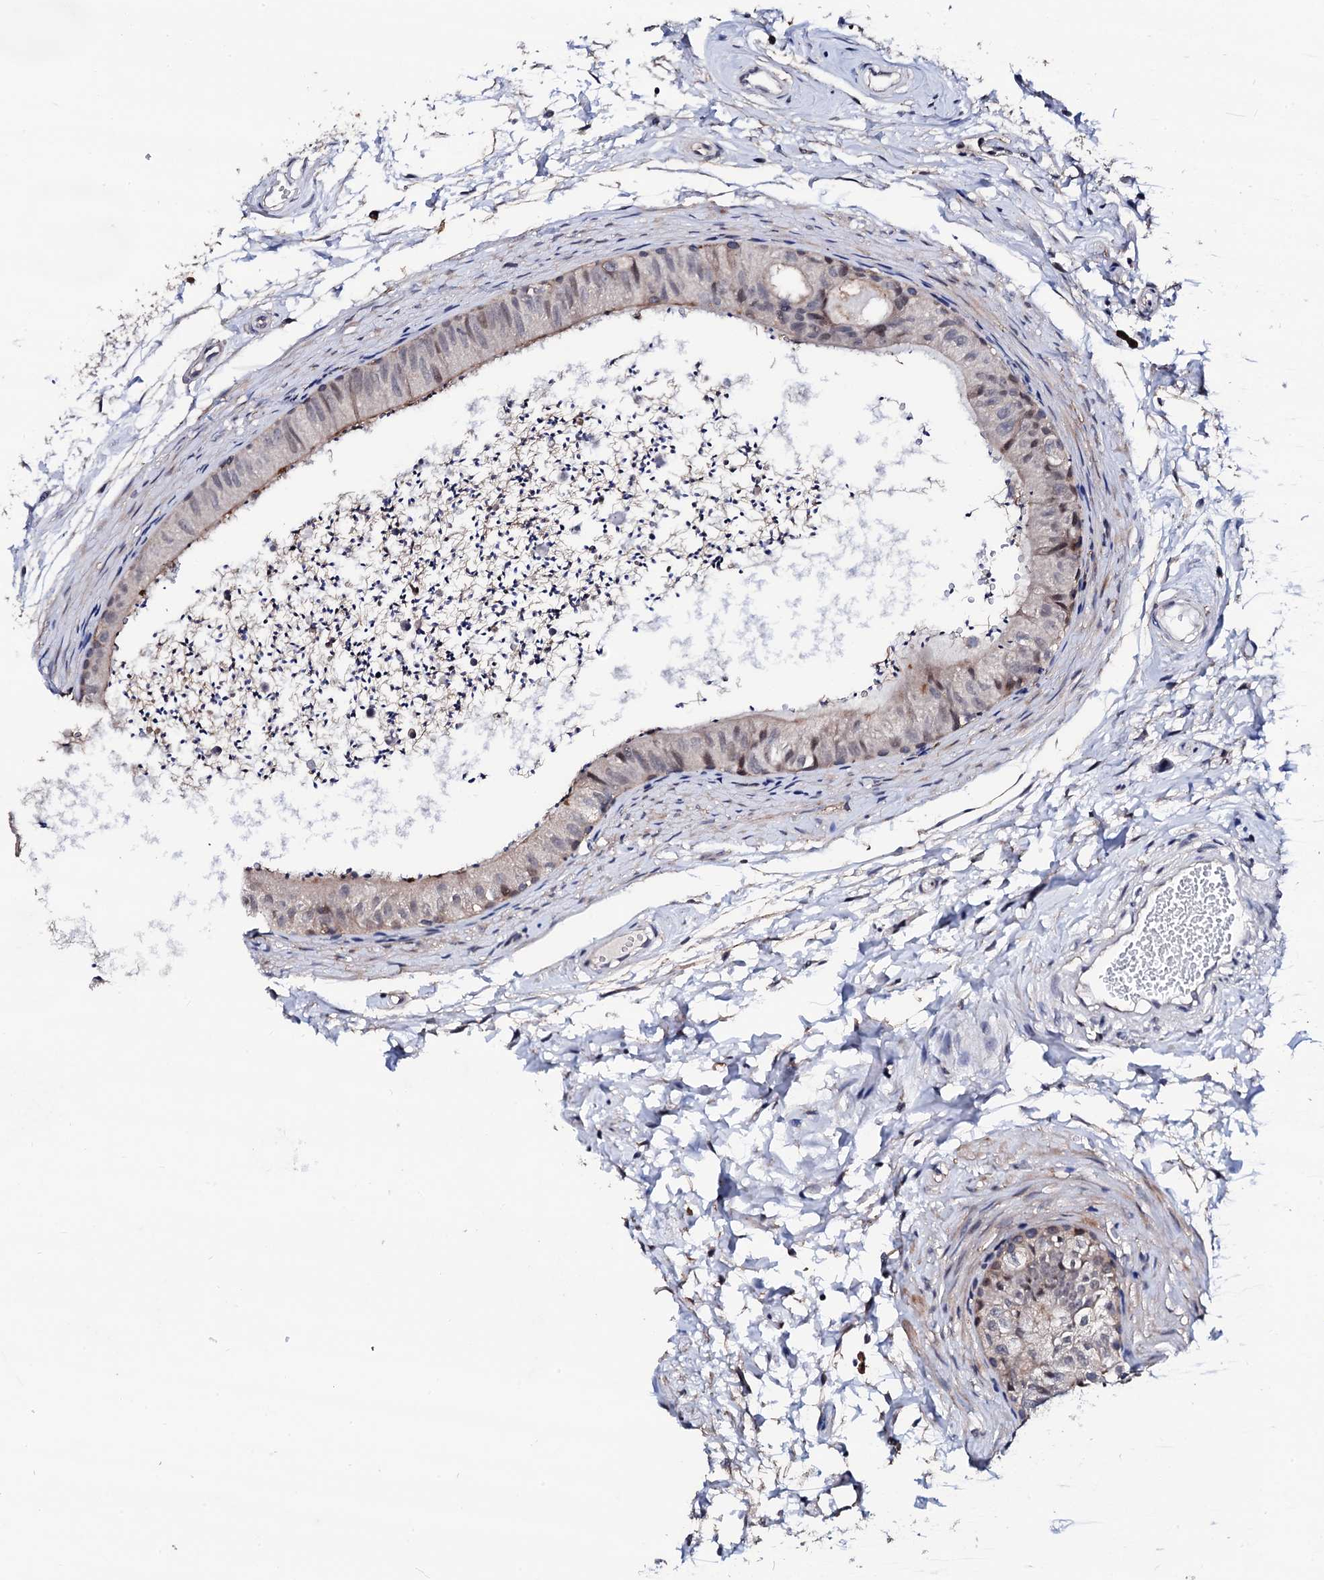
{"staining": {"intensity": "weak", "quantity": "<25%", "location": "cytoplasmic/membranous"}, "tissue": "epididymis", "cell_type": "Glandular cells", "image_type": "normal", "snomed": [{"axis": "morphology", "description": "Normal tissue, NOS"}, {"axis": "topography", "description": "Epididymis"}], "caption": "DAB (3,3'-diaminobenzidine) immunohistochemical staining of unremarkable human epididymis demonstrates no significant staining in glandular cells.", "gene": "EDC3", "patient": {"sex": "male", "age": 56}}